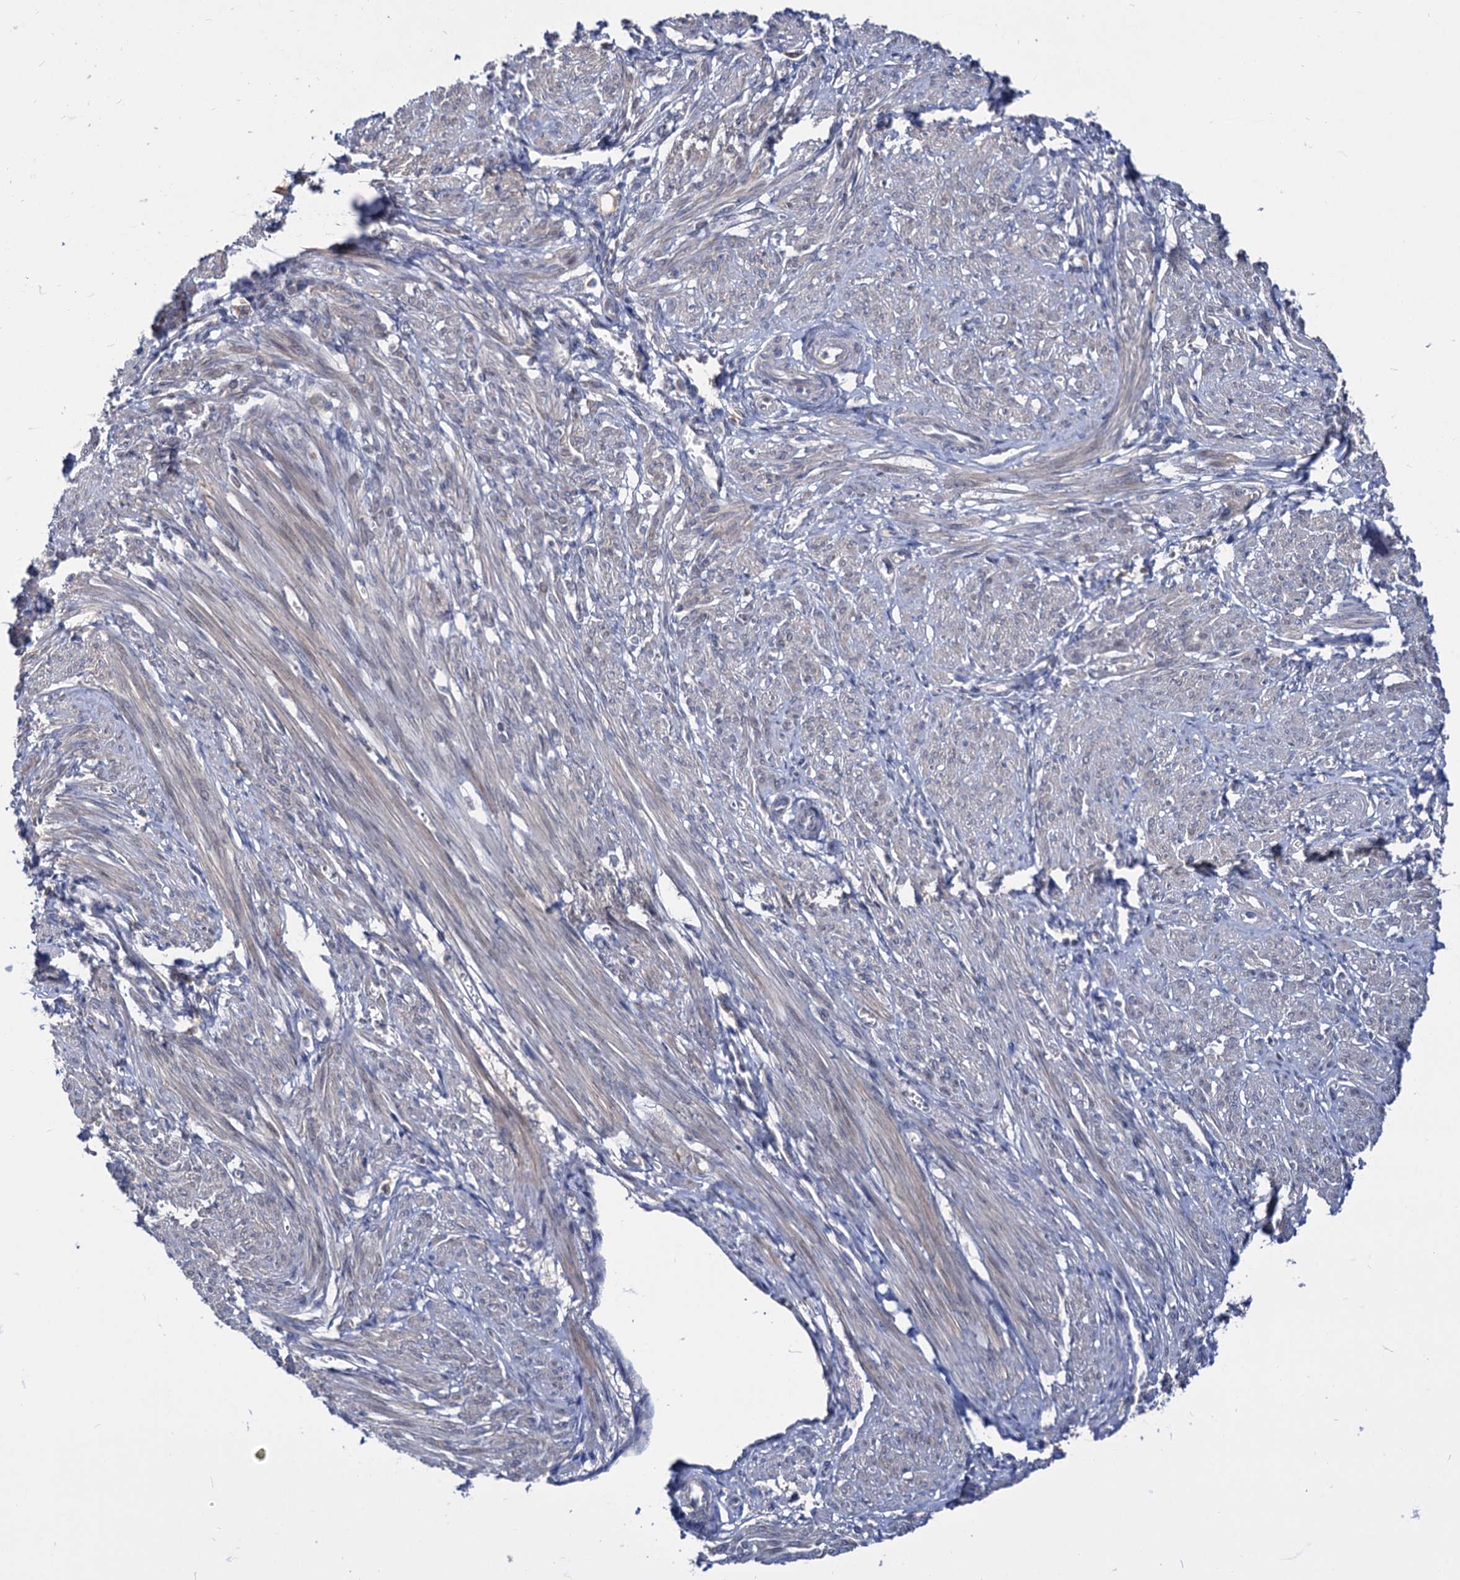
{"staining": {"intensity": "weak", "quantity": "<25%", "location": "cytoplasmic/membranous"}, "tissue": "smooth muscle", "cell_type": "Smooth muscle cells", "image_type": "normal", "snomed": [{"axis": "morphology", "description": "Normal tissue, NOS"}, {"axis": "topography", "description": "Smooth muscle"}], "caption": "High power microscopy image of an immunohistochemistry (IHC) histopathology image of unremarkable smooth muscle, revealing no significant positivity in smooth muscle cells. (DAB (3,3'-diaminobenzidine) IHC visualized using brightfield microscopy, high magnification).", "gene": "NEK10", "patient": {"sex": "female", "age": 39}}